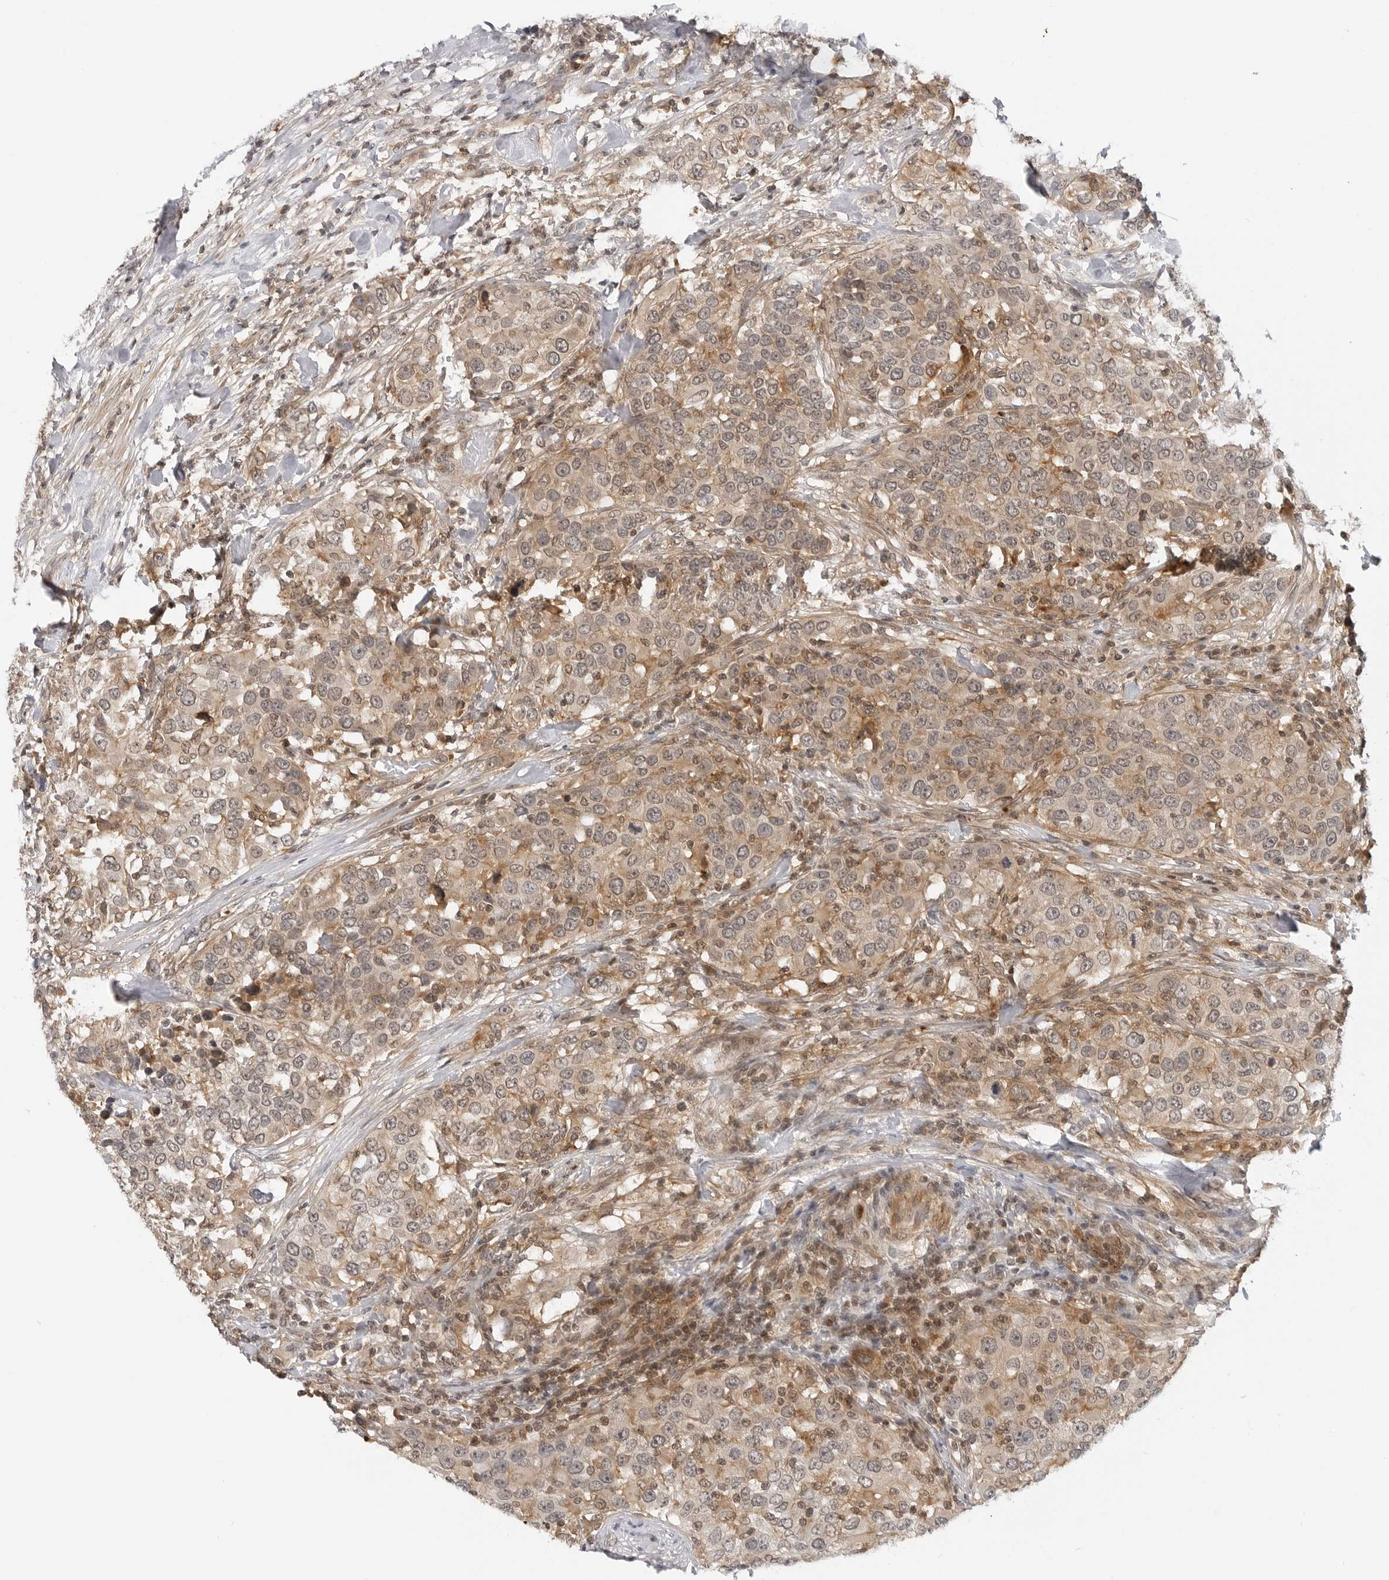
{"staining": {"intensity": "weak", "quantity": ">75%", "location": "cytoplasmic/membranous,nuclear"}, "tissue": "urothelial cancer", "cell_type": "Tumor cells", "image_type": "cancer", "snomed": [{"axis": "morphology", "description": "Urothelial carcinoma, High grade"}, {"axis": "topography", "description": "Urinary bladder"}], "caption": "Protein staining of urothelial cancer tissue demonstrates weak cytoplasmic/membranous and nuclear staining in approximately >75% of tumor cells.", "gene": "MAP2K5", "patient": {"sex": "female", "age": 80}}